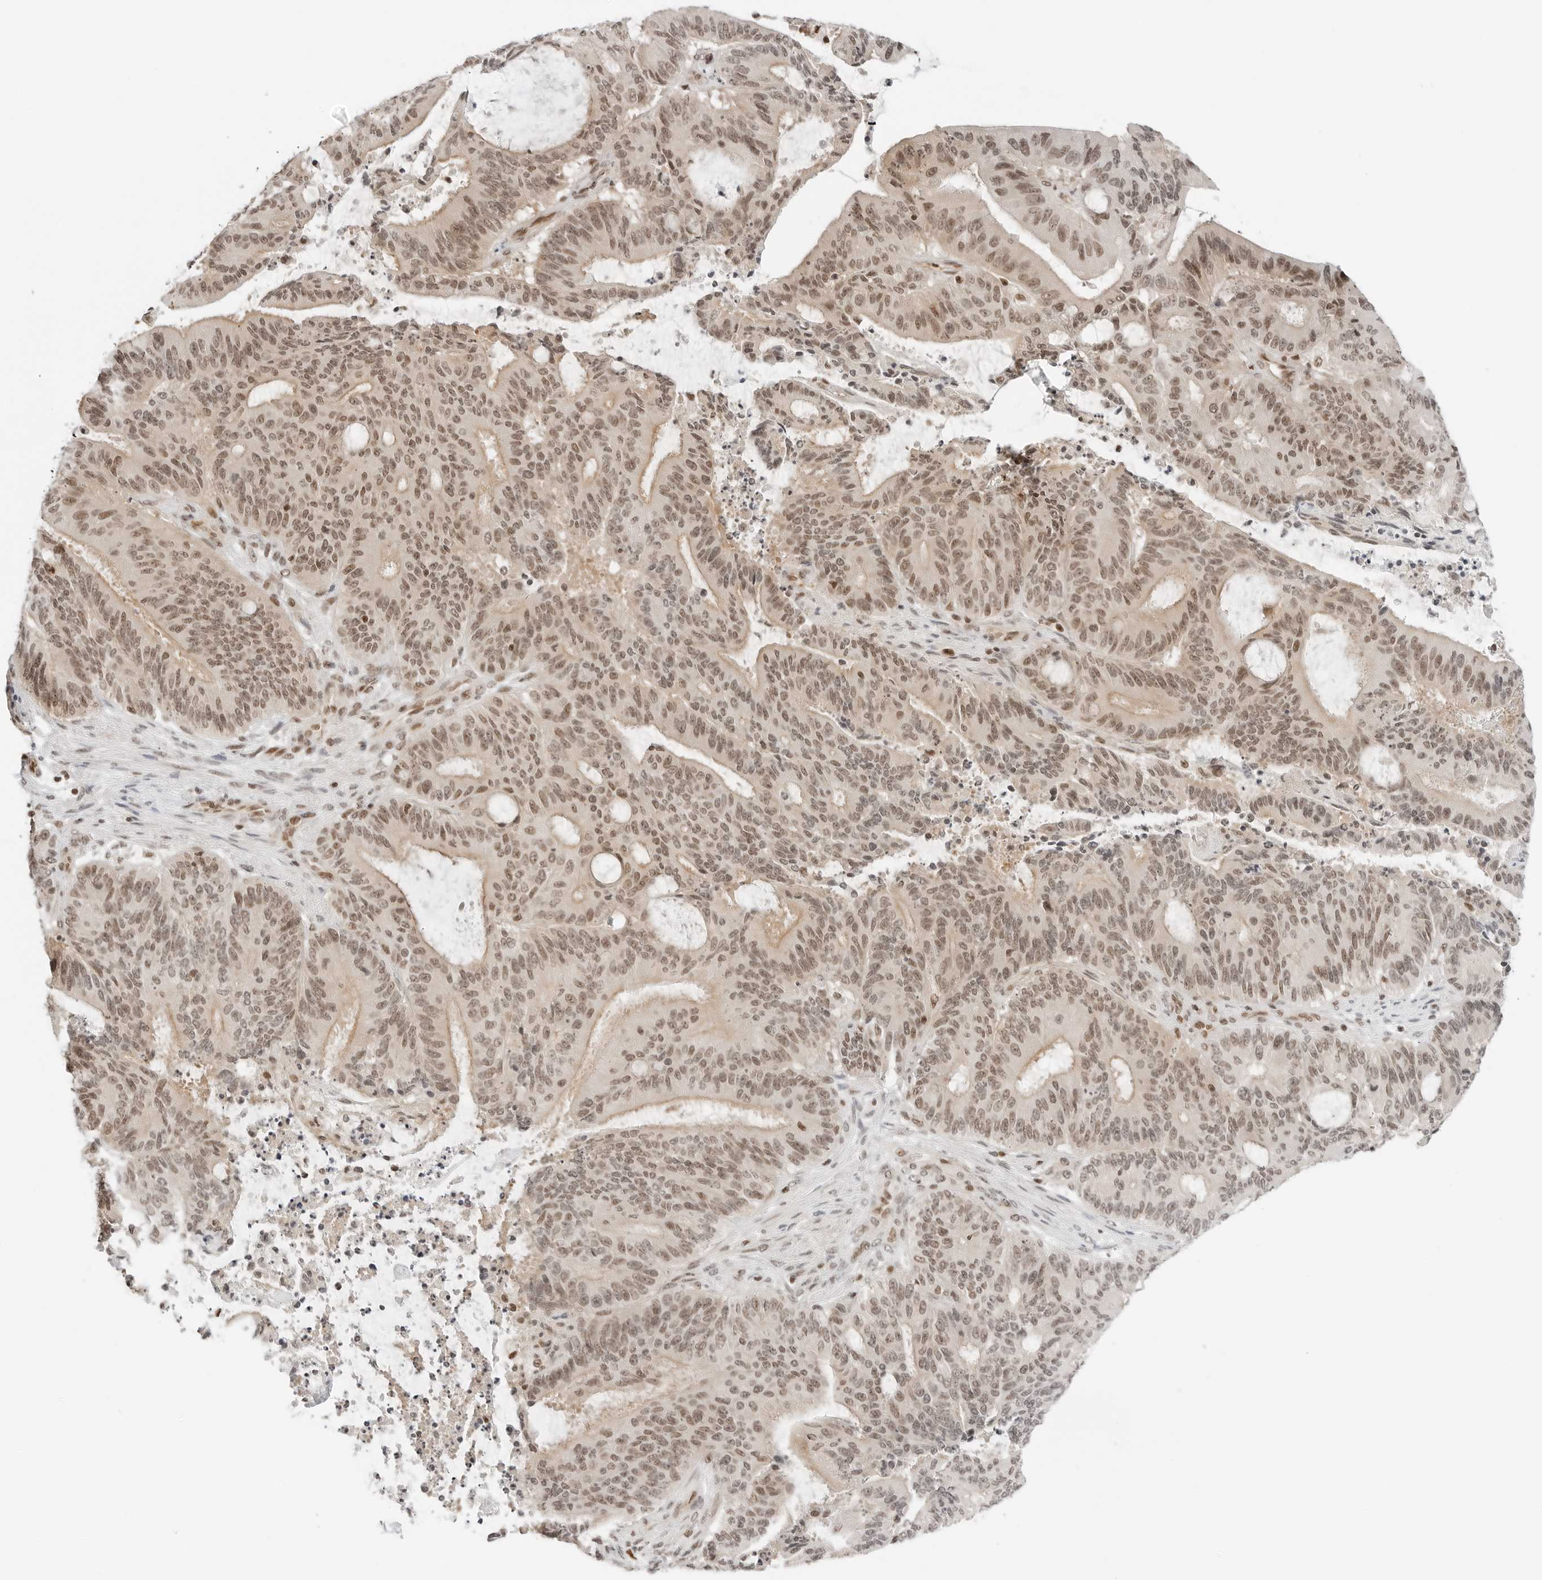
{"staining": {"intensity": "moderate", "quantity": ">75%", "location": "nuclear"}, "tissue": "liver cancer", "cell_type": "Tumor cells", "image_type": "cancer", "snomed": [{"axis": "morphology", "description": "Normal tissue, NOS"}, {"axis": "morphology", "description": "Cholangiocarcinoma"}, {"axis": "topography", "description": "Liver"}, {"axis": "topography", "description": "Peripheral nerve tissue"}], "caption": "This histopathology image shows immunohistochemistry (IHC) staining of human liver cancer, with medium moderate nuclear positivity in about >75% of tumor cells.", "gene": "CRTC2", "patient": {"sex": "female", "age": 73}}